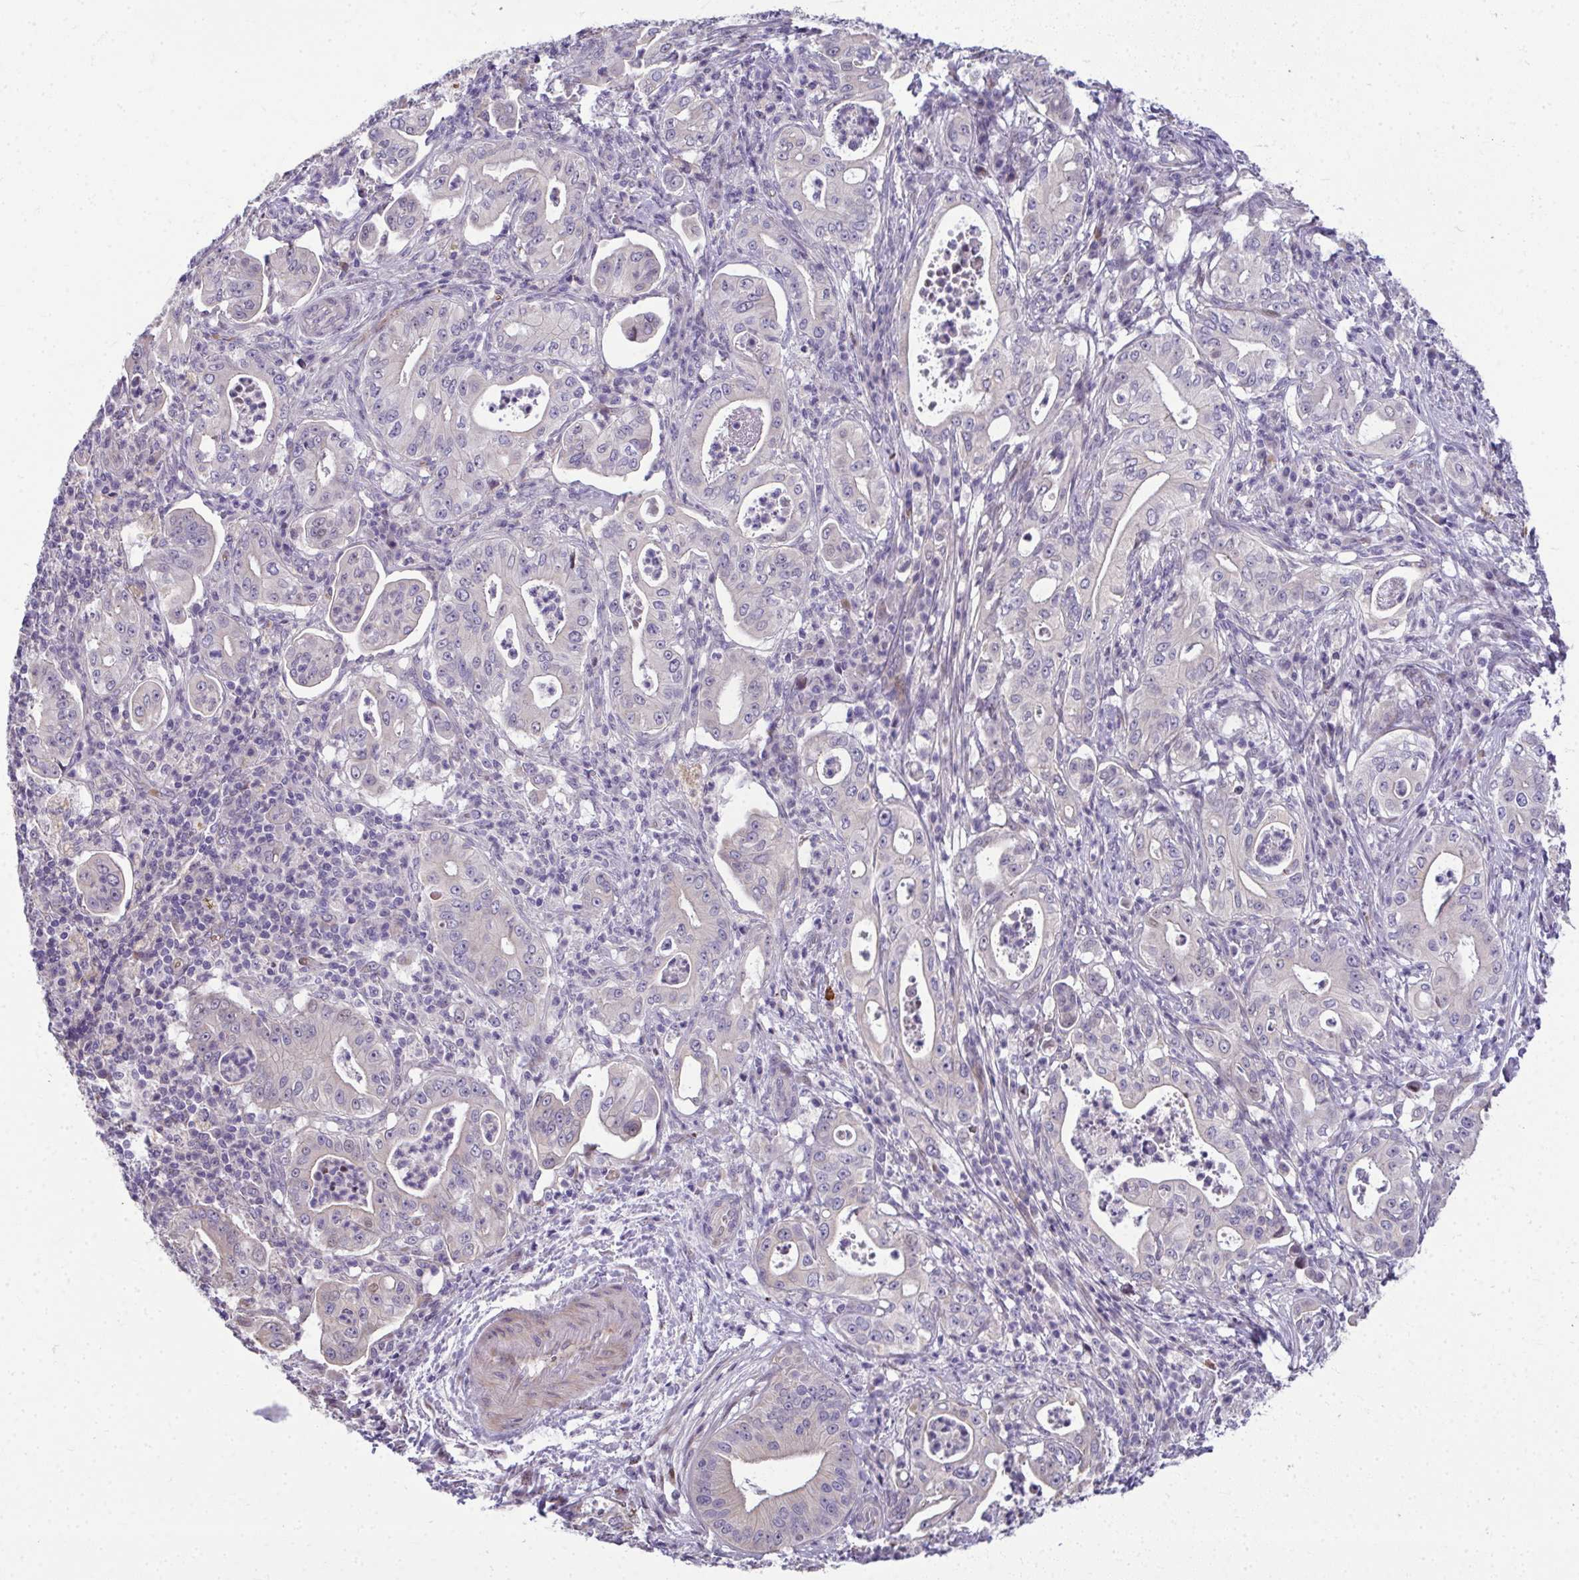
{"staining": {"intensity": "negative", "quantity": "none", "location": "none"}, "tissue": "pancreatic cancer", "cell_type": "Tumor cells", "image_type": "cancer", "snomed": [{"axis": "morphology", "description": "Adenocarcinoma, NOS"}, {"axis": "topography", "description": "Pancreas"}], "caption": "Immunohistochemistry (IHC) micrograph of neoplastic tissue: human adenocarcinoma (pancreatic) stained with DAB displays no significant protein positivity in tumor cells.", "gene": "ODF1", "patient": {"sex": "male", "age": 71}}